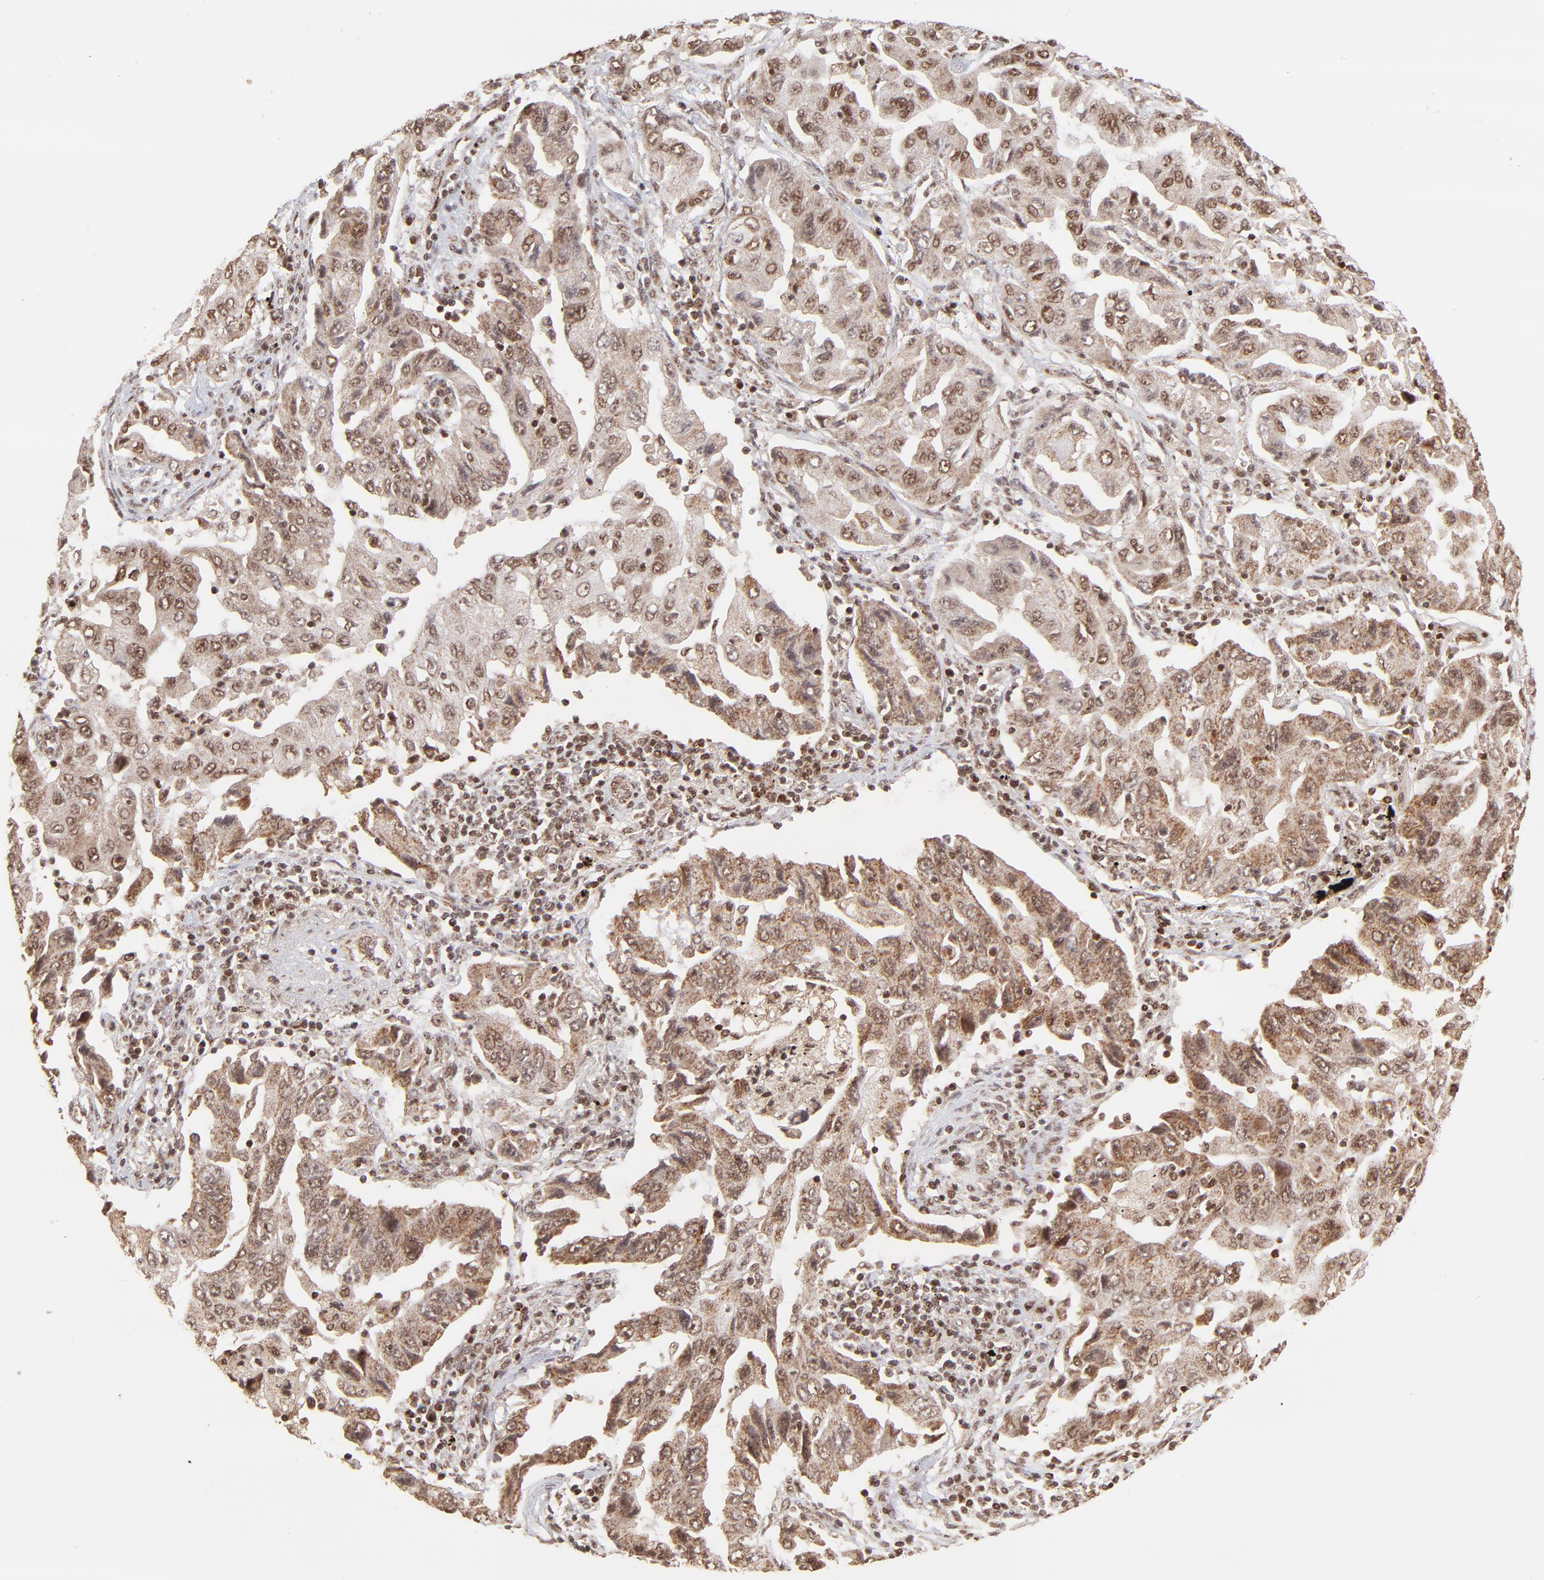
{"staining": {"intensity": "moderate", "quantity": ">75%", "location": "cytoplasmic/membranous"}, "tissue": "lung cancer", "cell_type": "Tumor cells", "image_type": "cancer", "snomed": [{"axis": "morphology", "description": "Adenocarcinoma, NOS"}, {"axis": "topography", "description": "Lung"}], "caption": "Immunohistochemistry photomicrograph of neoplastic tissue: human lung cancer stained using immunohistochemistry (IHC) demonstrates medium levels of moderate protein expression localized specifically in the cytoplasmic/membranous of tumor cells, appearing as a cytoplasmic/membranous brown color.", "gene": "MED15", "patient": {"sex": "female", "age": 65}}